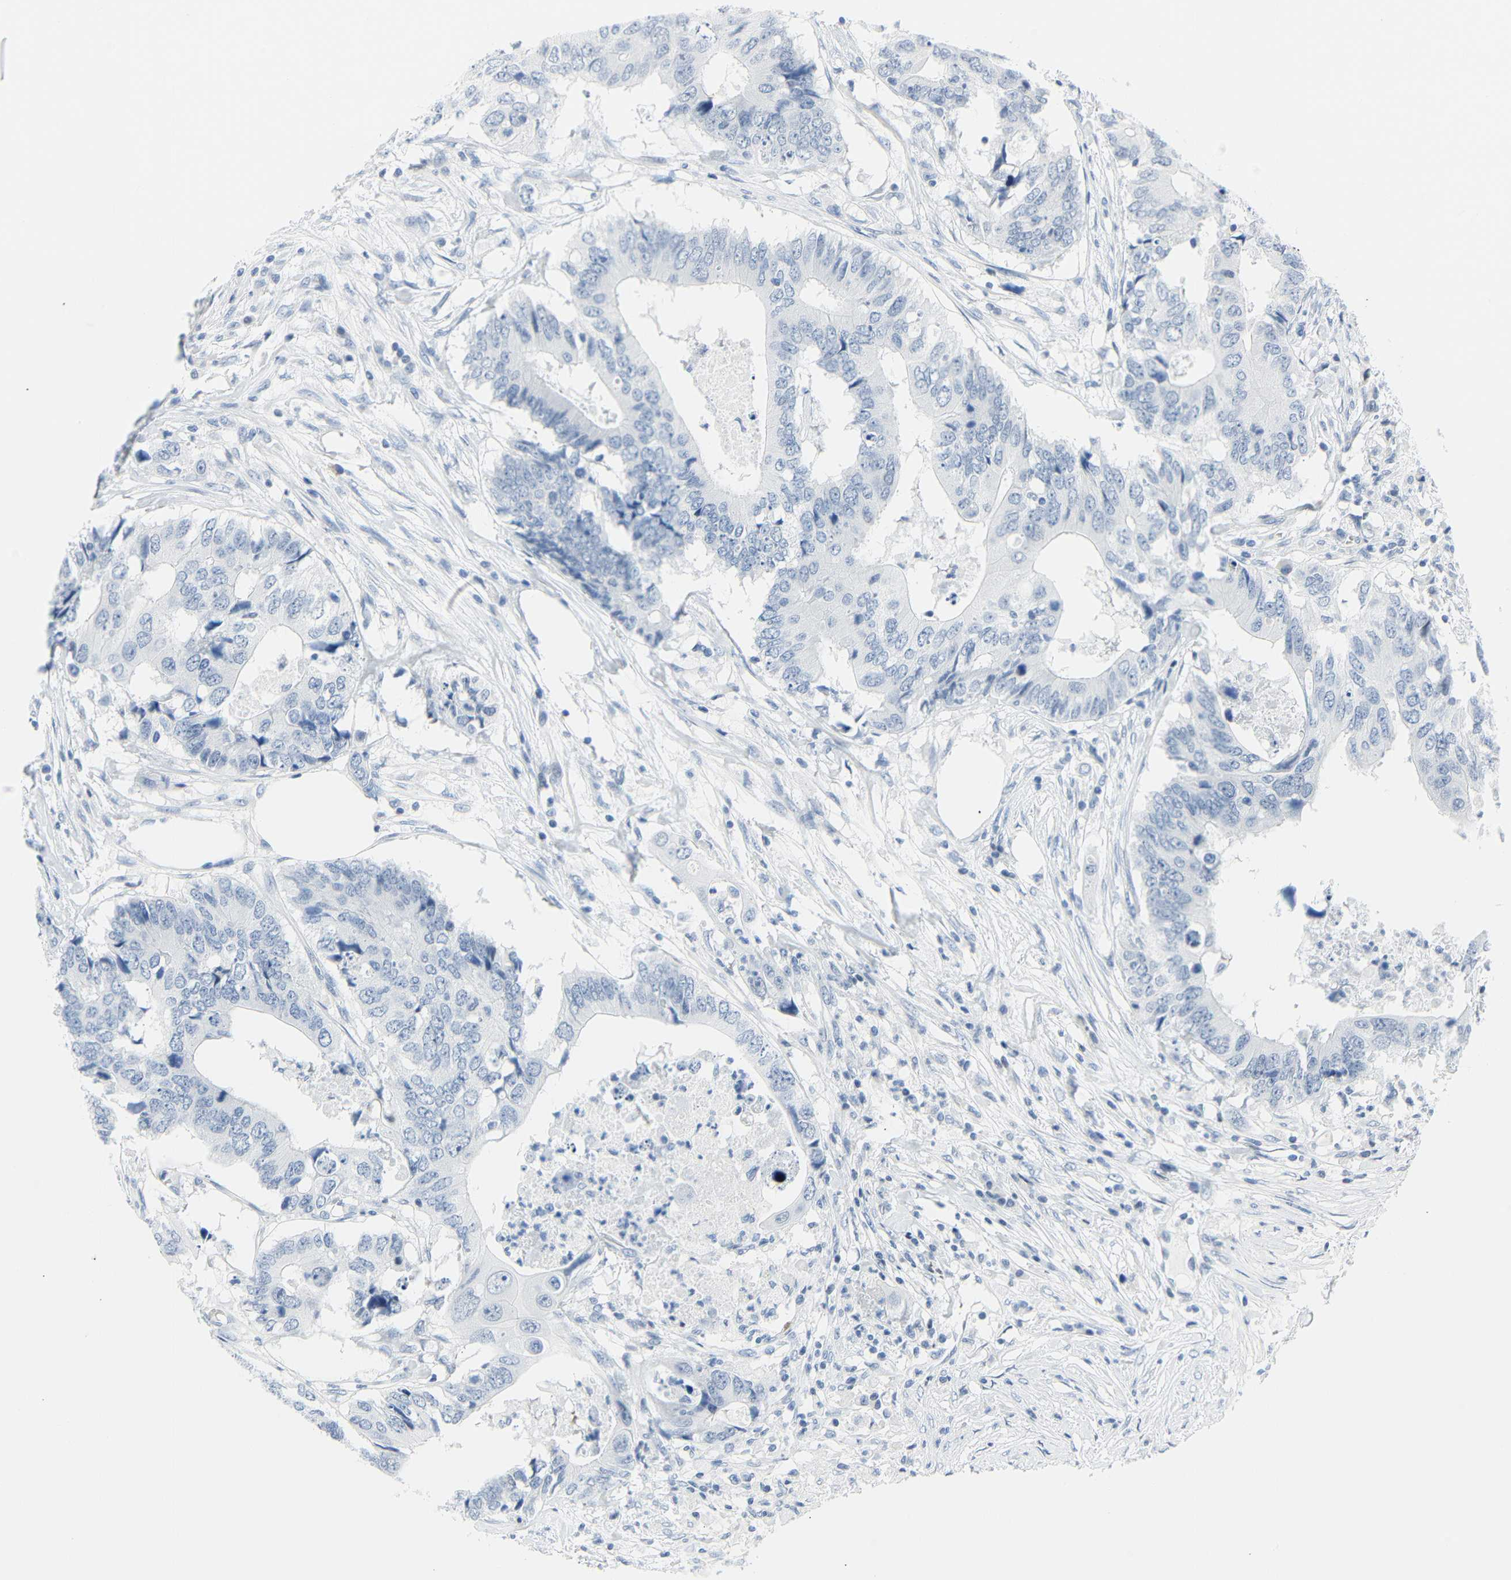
{"staining": {"intensity": "negative", "quantity": "none", "location": "none"}, "tissue": "colorectal cancer", "cell_type": "Tumor cells", "image_type": "cancer", "snomed": [{"axis": "morphology", "description": "Adenocarcinoma, NOS"}, {"axis": "topography", "description": "Colon"}], "caption": "DAB immunohistochemical staining of human colorectal adenocarcinoma reveals no significant staining in tumor cells.", "gene": "IMPG2", "patient": {"sex": "male", "age": 71}}